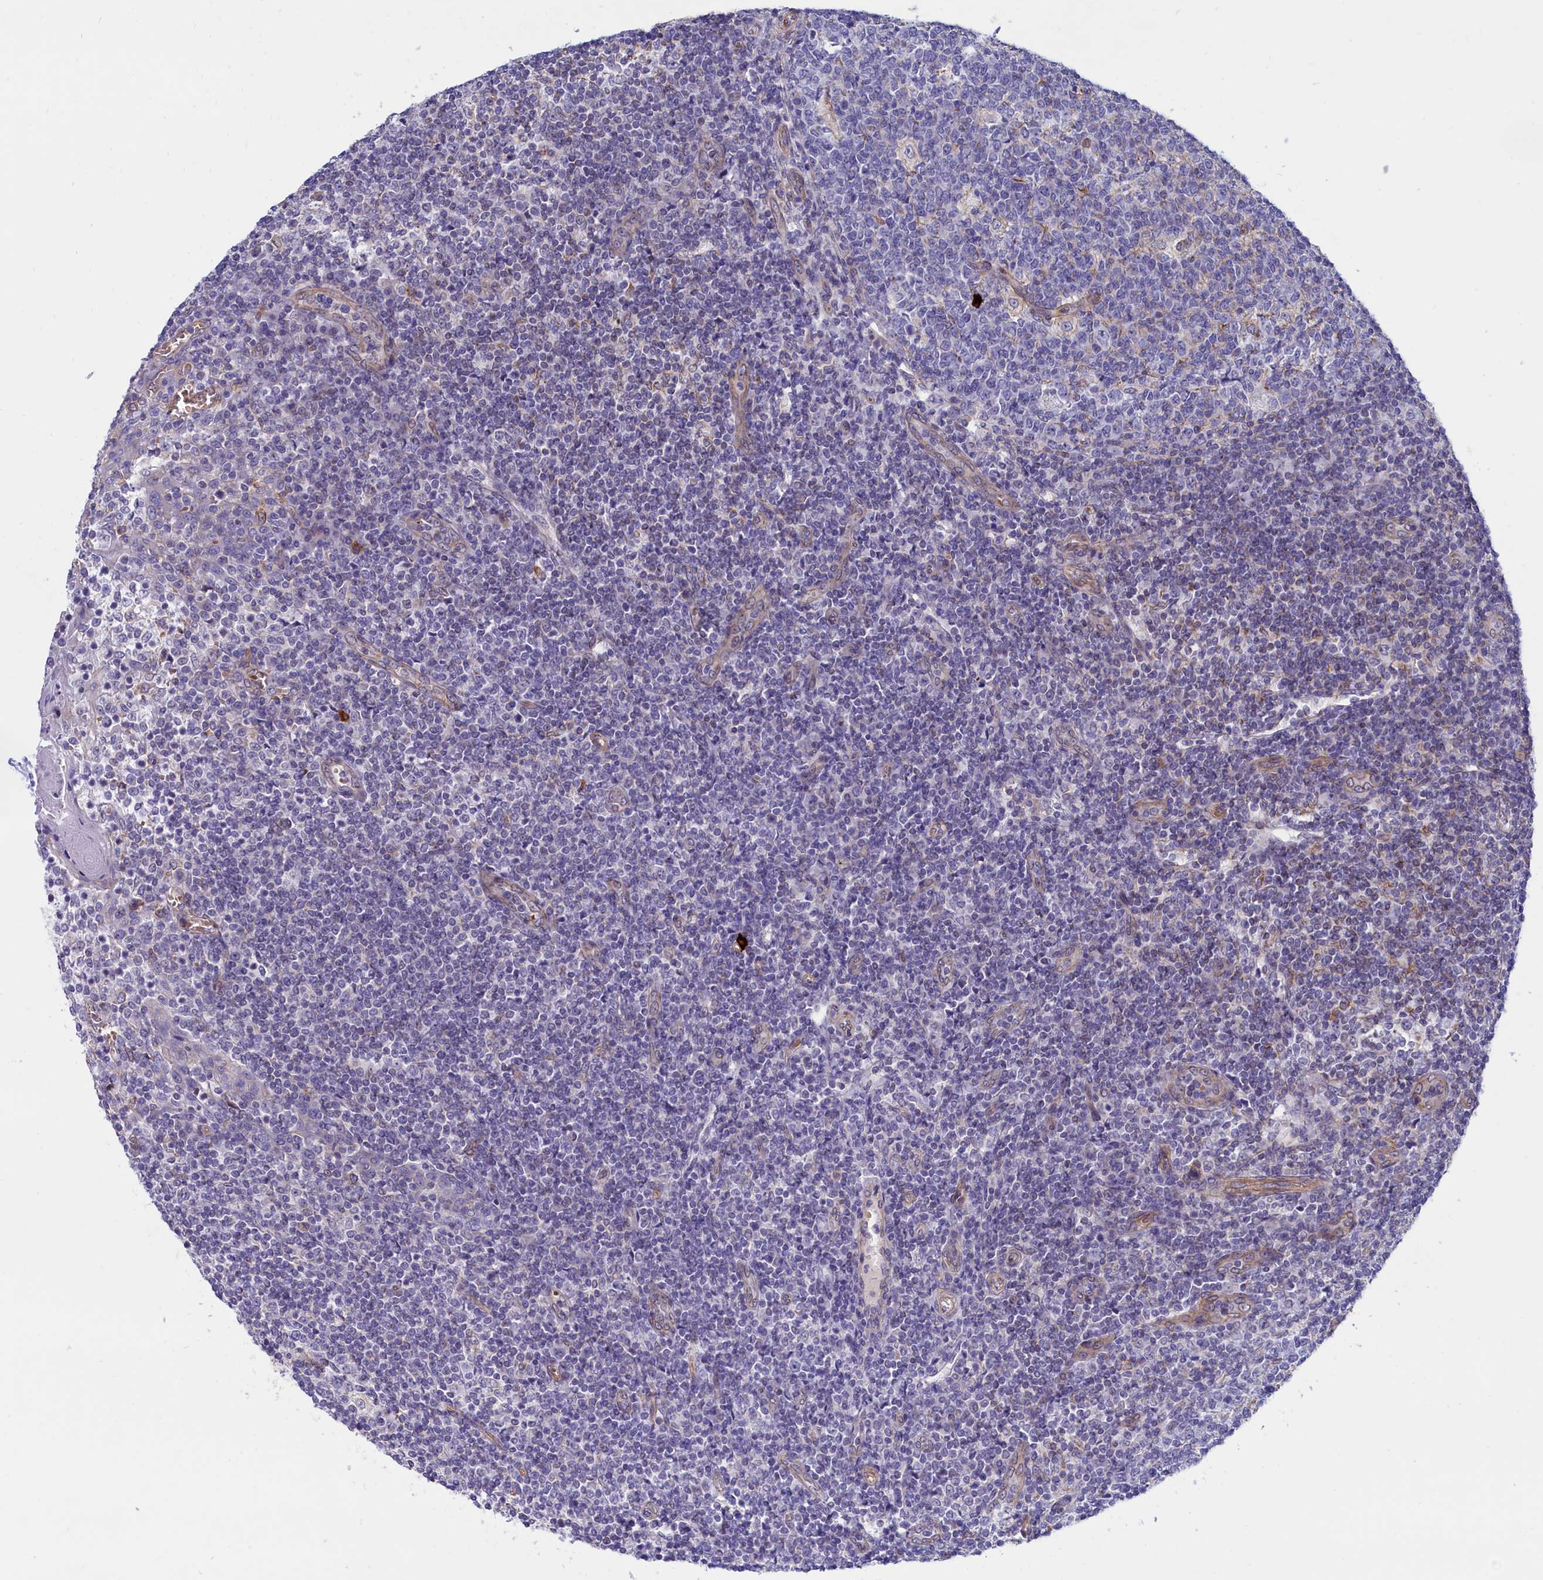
{"staining": {"intensity": "negative", "quantity": "none", "location": "none"}, "tissue": "tonsil", "cell_type": "Germinal center cells", "image_type": "normal", "snomed": [{"axis": "morphology", "description": "Normal tissue, NOS"}, {"axis": "topography", "description": "Tonsil"}], "caption": "High magnification brightfield microscopy of unremarkable tonsil stained with DAB (3,3'-diaminobenzidine) (brown) and counterstained with hematoxylin (blue): germinal center cells show no significant expression.", "gene": "ABCC12", "patient": {"sex": "female", "age": 19}}